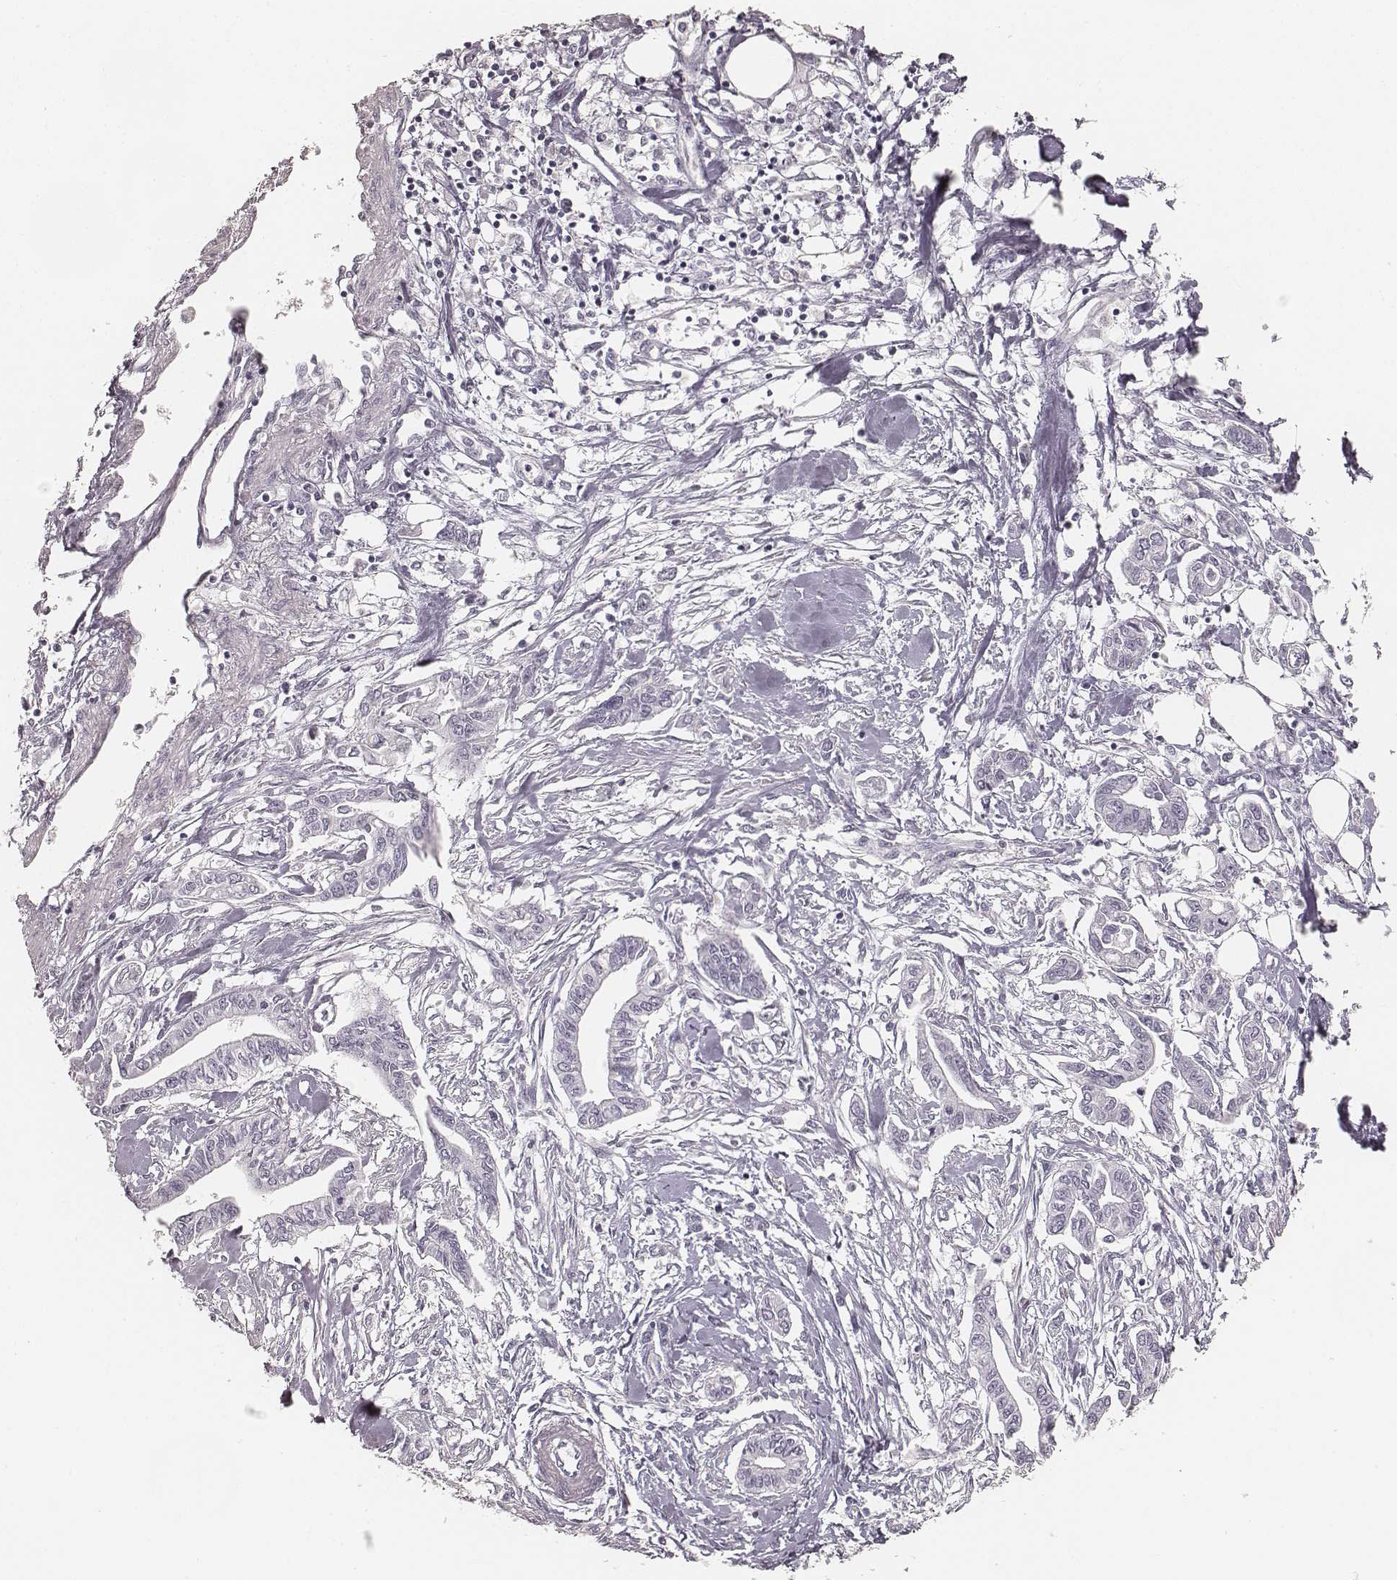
{"staining": {"intensity": "negative", "quantity": "none", "location": "none"}, "tissue": "pancreatic cancer", "cell_type": "Tumor cells", "image_type": "cancer", "snomed": [{"axis": "morphology", "description": "Adenocarcinoma, NOS"}, {"axis": "topography", "description": "Pancreas"}], "caption": "Tumor cells show no significant protein positivity in pancreatic cancer.", "gene": "HNF4G", "patient": {"sex": "male", "age": 60}}